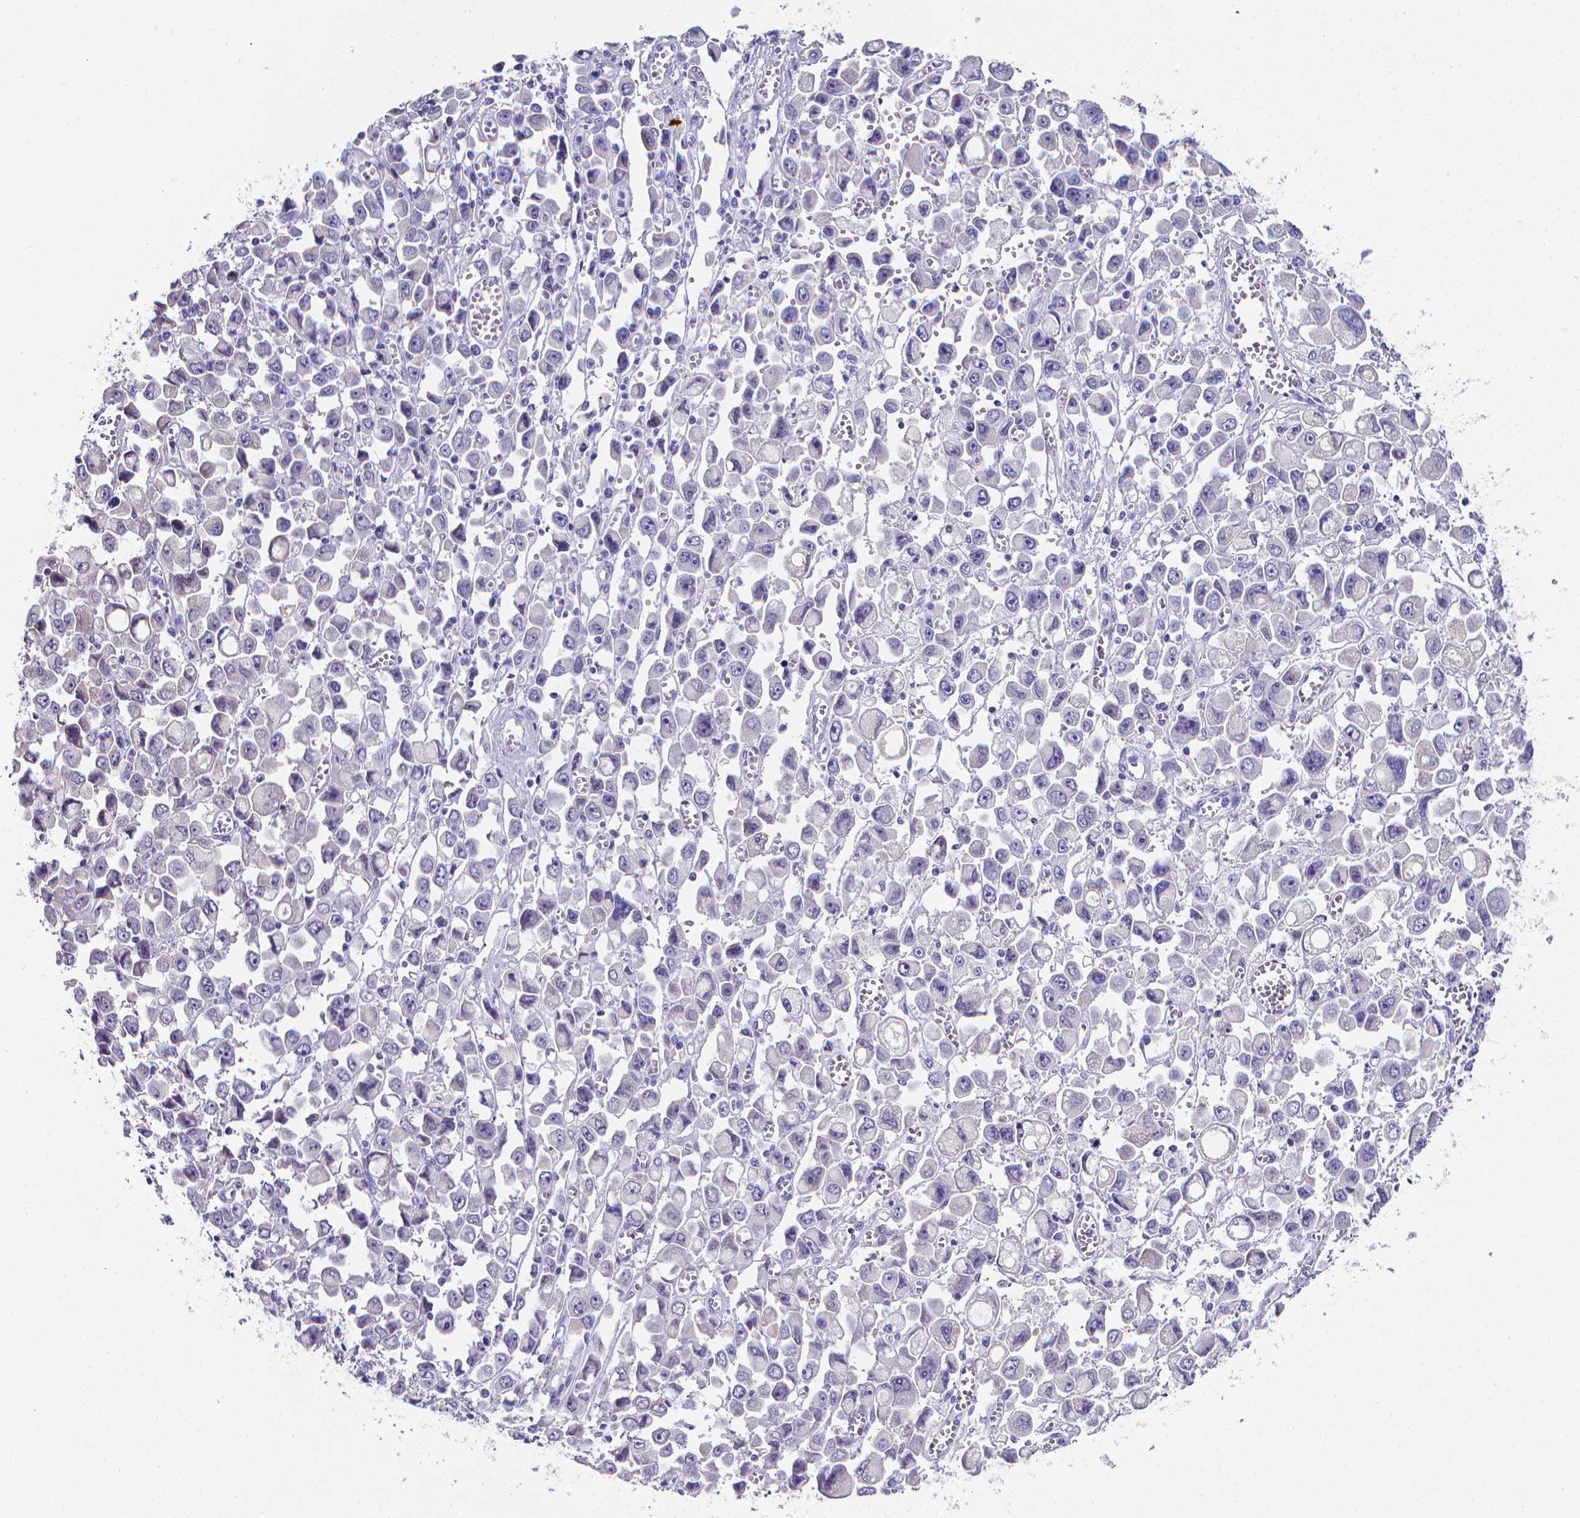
{"staining": {"intensity": "negative", "quantity": "none", "location": "none"}, "tissue": "stomach cancer", "cell_type": "Tumor cells", "image_type": "cancer", "snomed": [{"axis": "morphology", "description": "Adenocarcinoma, NOS"}, {"axis": "topography", "description": "Stomach, upper"}], "caption": "A high-resolution image shows immunohistochemistry staining of stomach cancer, which shows no significant staining in tumor cells.", "gene": "LRRC73", "patient": {"sex": "male", "age": 70}}